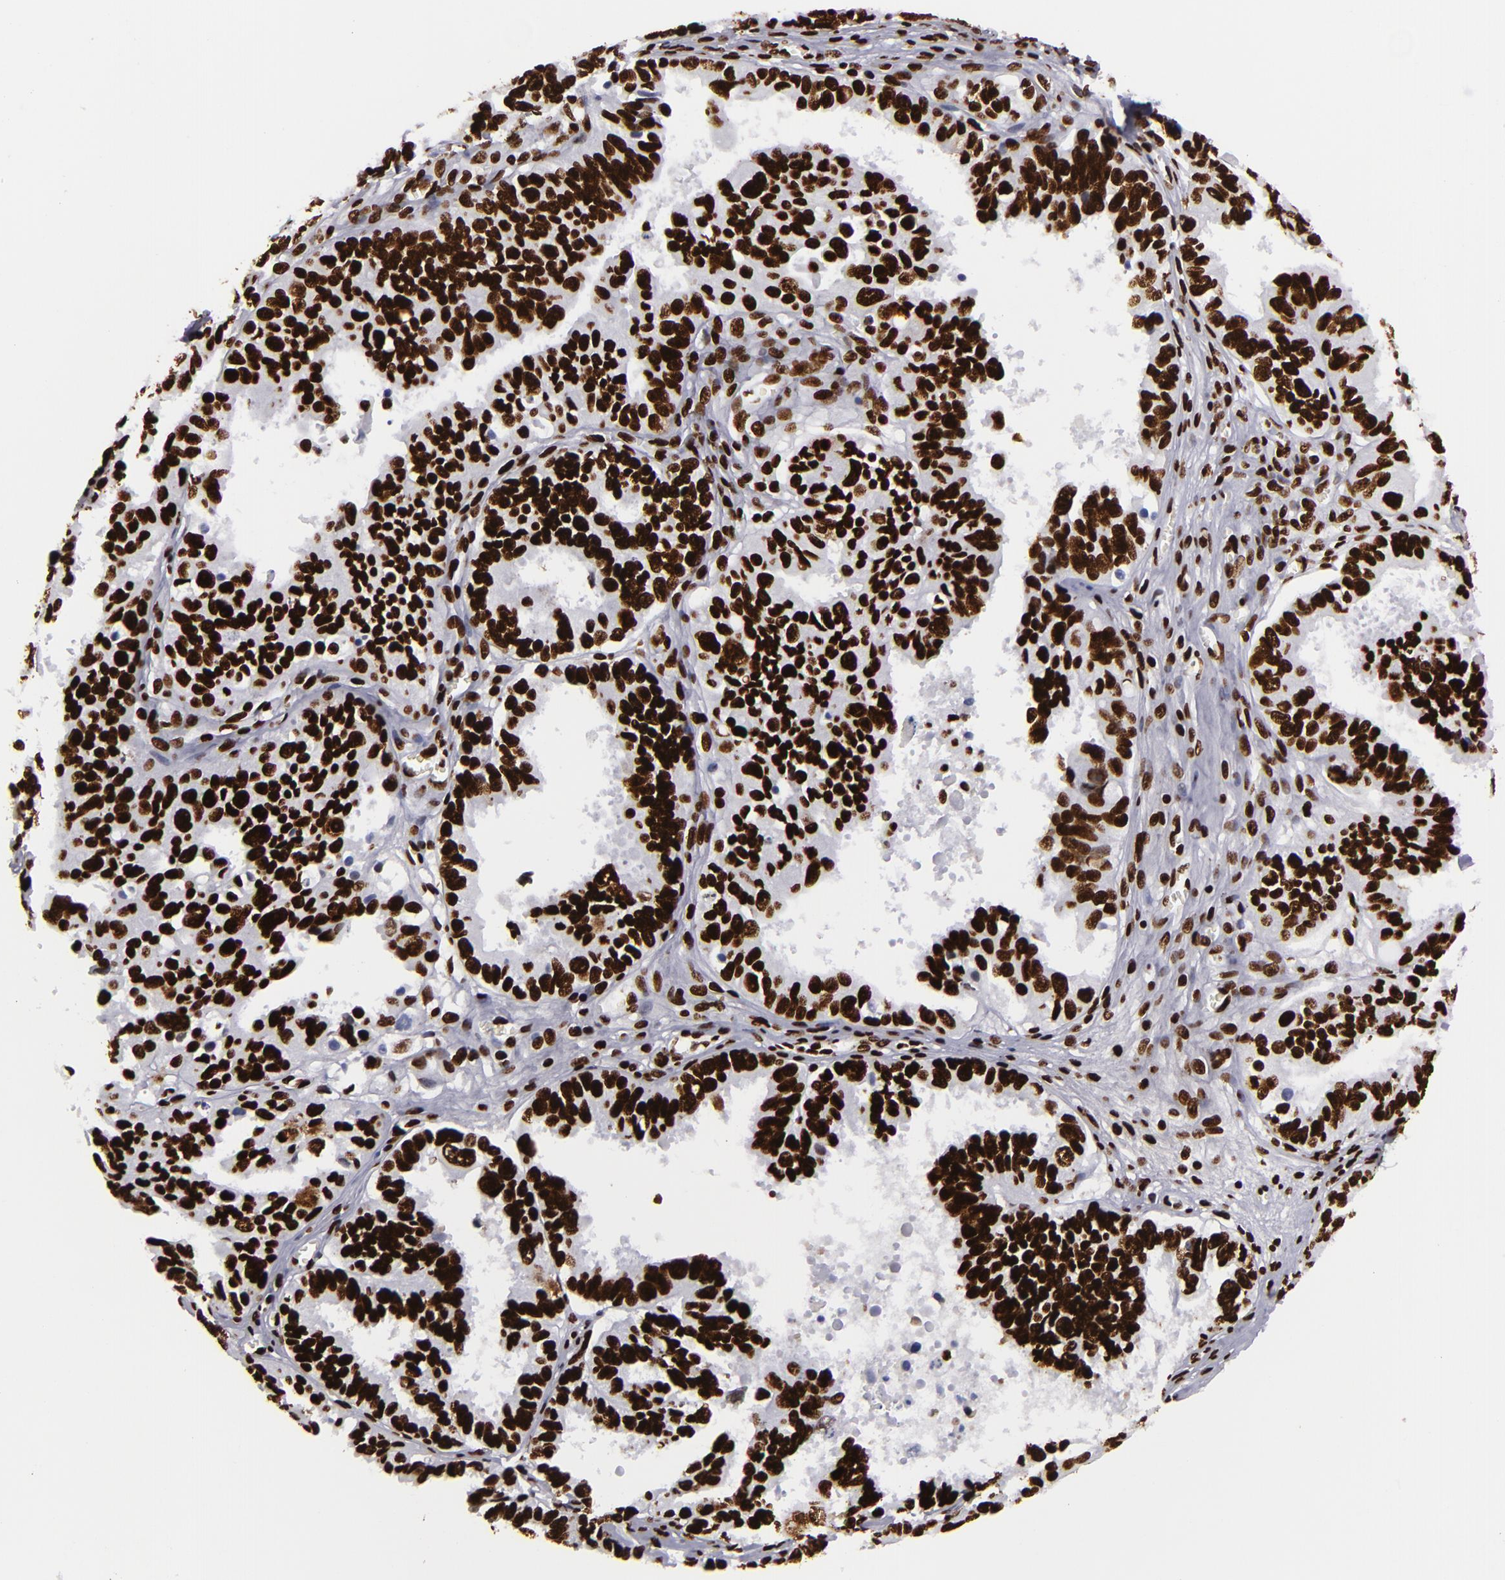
{"staining": {"intensity": "strong", "quantity": ">75%", "location": "nuclear"}, "tissue": "ovarian cancer", "cell_type": "Tumor cells", "image_type": "cancer", "snomed": [{"axis": "morphology", "description": "Carcinoma, endometroid"}, {"axis": "topography", "description": "Ovary"}], "caption": "A high amount of strong nuclear staining is appreciated in approximately >75% of tumor cells in ovarian endometroid carcinoma tissue.", "gene": "SAFB", "patient": {"sex": "female", "age": 85}}